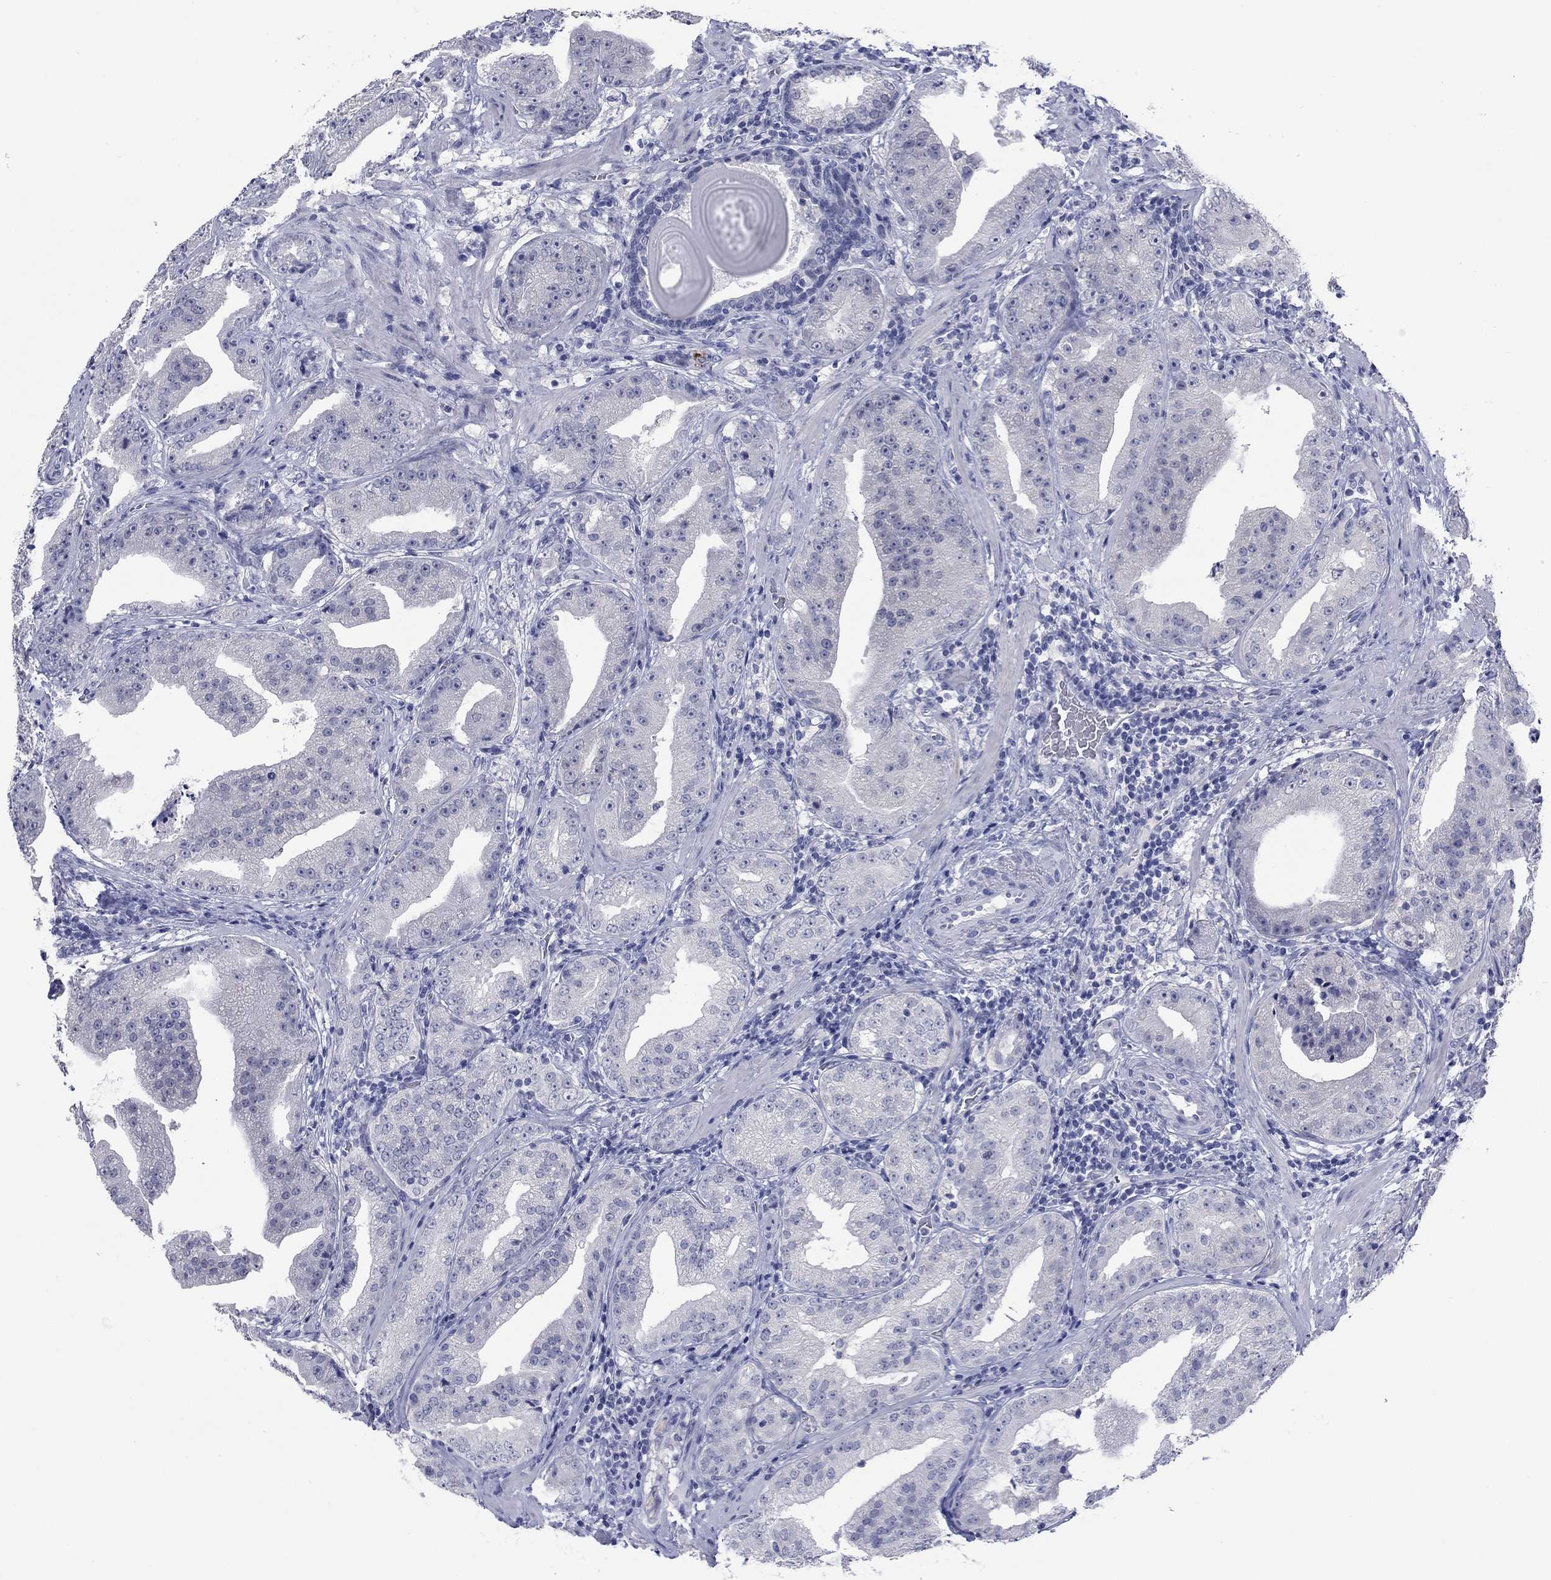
{"staining": {"intensity": "negative", "quantity": "none", "location": "none"}, "tissue": "prostate cancer", "cell_type": "Tumor cells", "image_type": "cancer", "snomed": [{"axis": "morphology", "description": "Adenocarcinoma, Low grade"}, {"axis": "topography", "description": "Prostate"}], "caption": "This is a image of immunohistochemistry (IHC) staining of prostate cancer, which shows no staining in tumor cells.", "gene": "ATP6V1G2", "patient": {"sex": "male", "age": 62}}